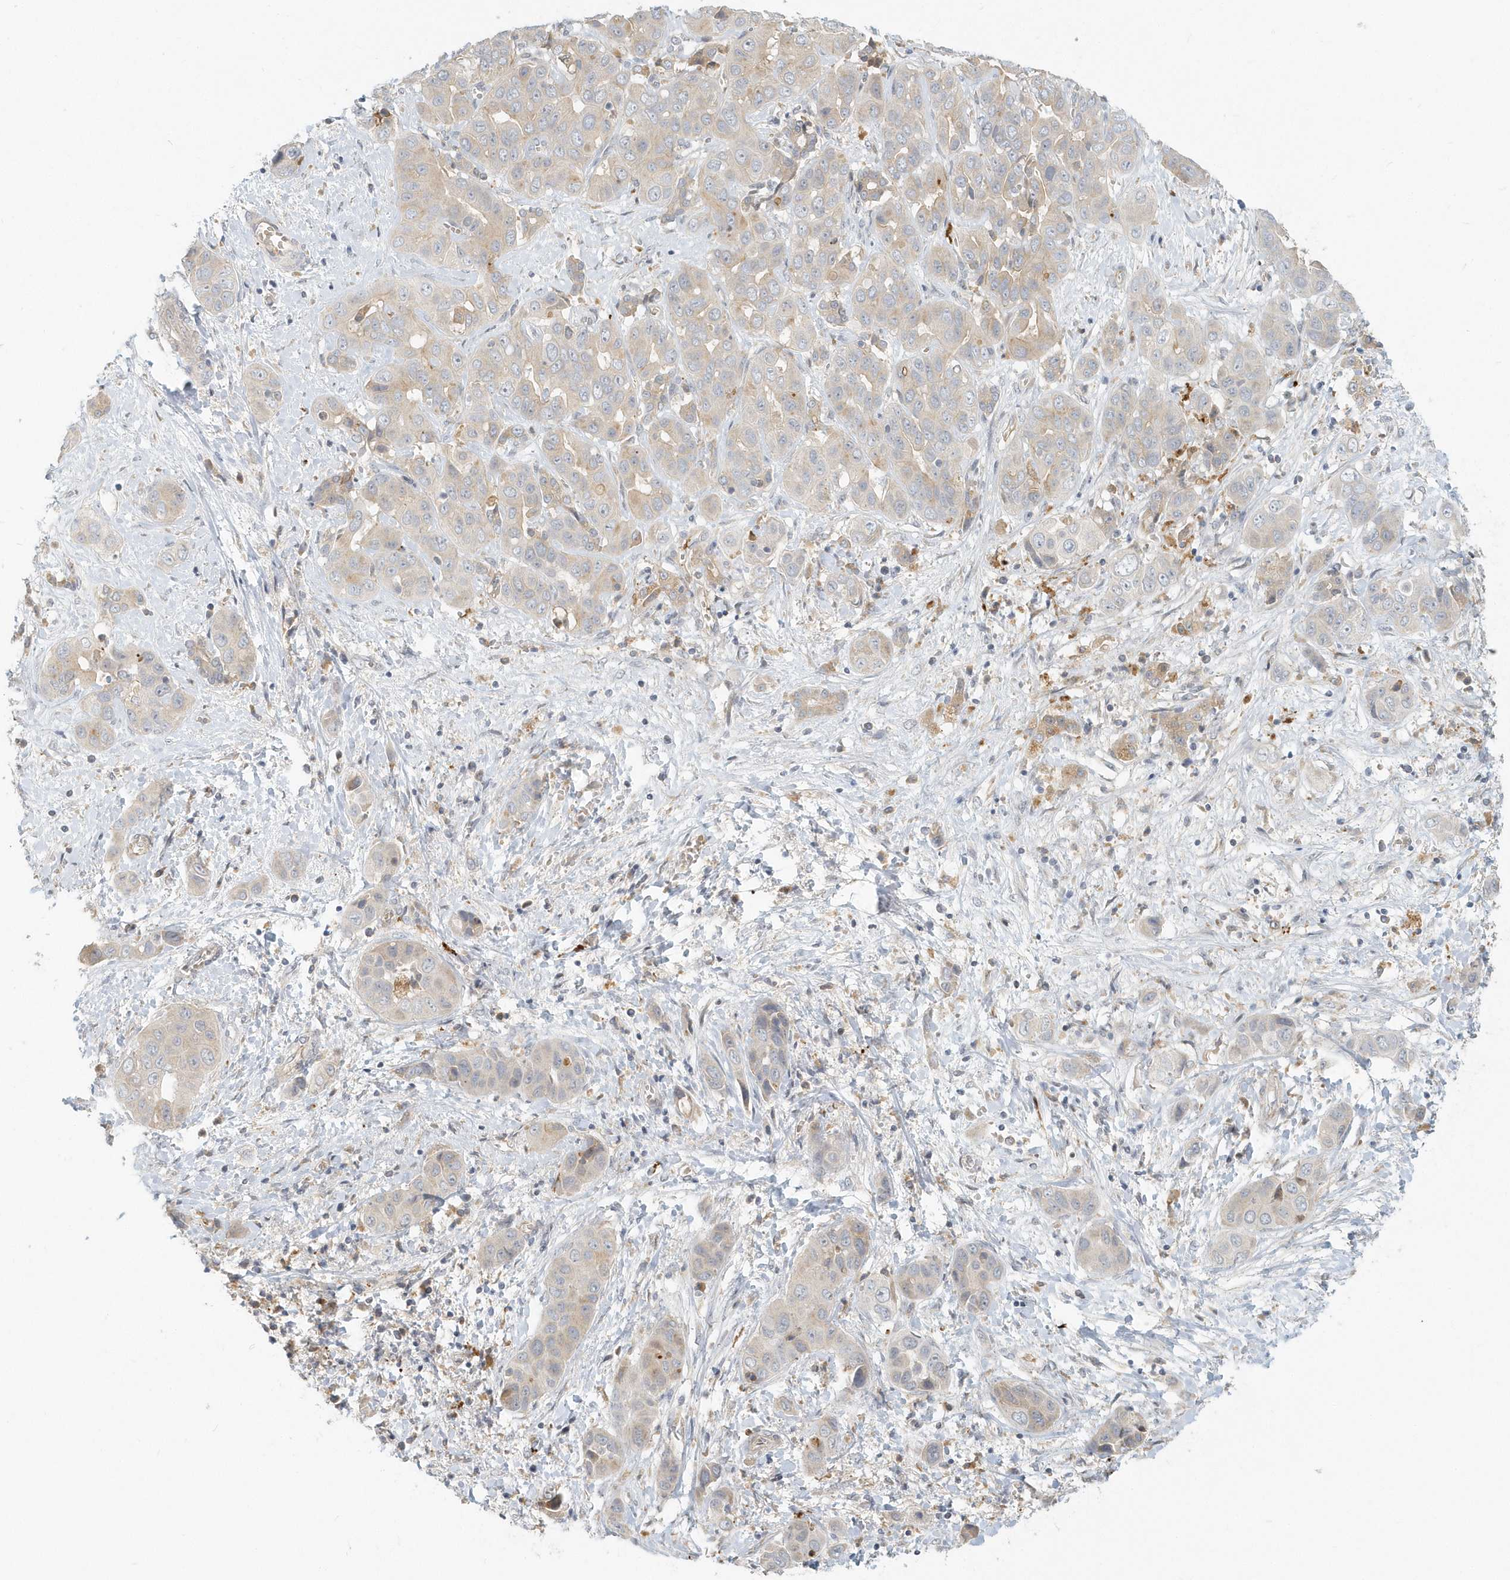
{"staining": {"intensity": "weak", "quantity": "<25%", "location": "cytoplasmic/membranous"}, "tissue": "liver cancer", "cell_type": "Tumor cells", "image_type": "cancer", "snomed": [{"axis": "morphology", "description": "Cholangiocarcinoma"}, {"axis": "topography", "description": "Liver"}], "caption": "A histopathology image of human liver cholangiocarcinoma is negative for staining in tumor cells. Brightfield microscopy of immunohistochemistry stained with DAB (brown) and hematoxylin (blue), captured at high magnification.", "gene": "NAPB", "patient": {"sex": "female", "age": 52}}